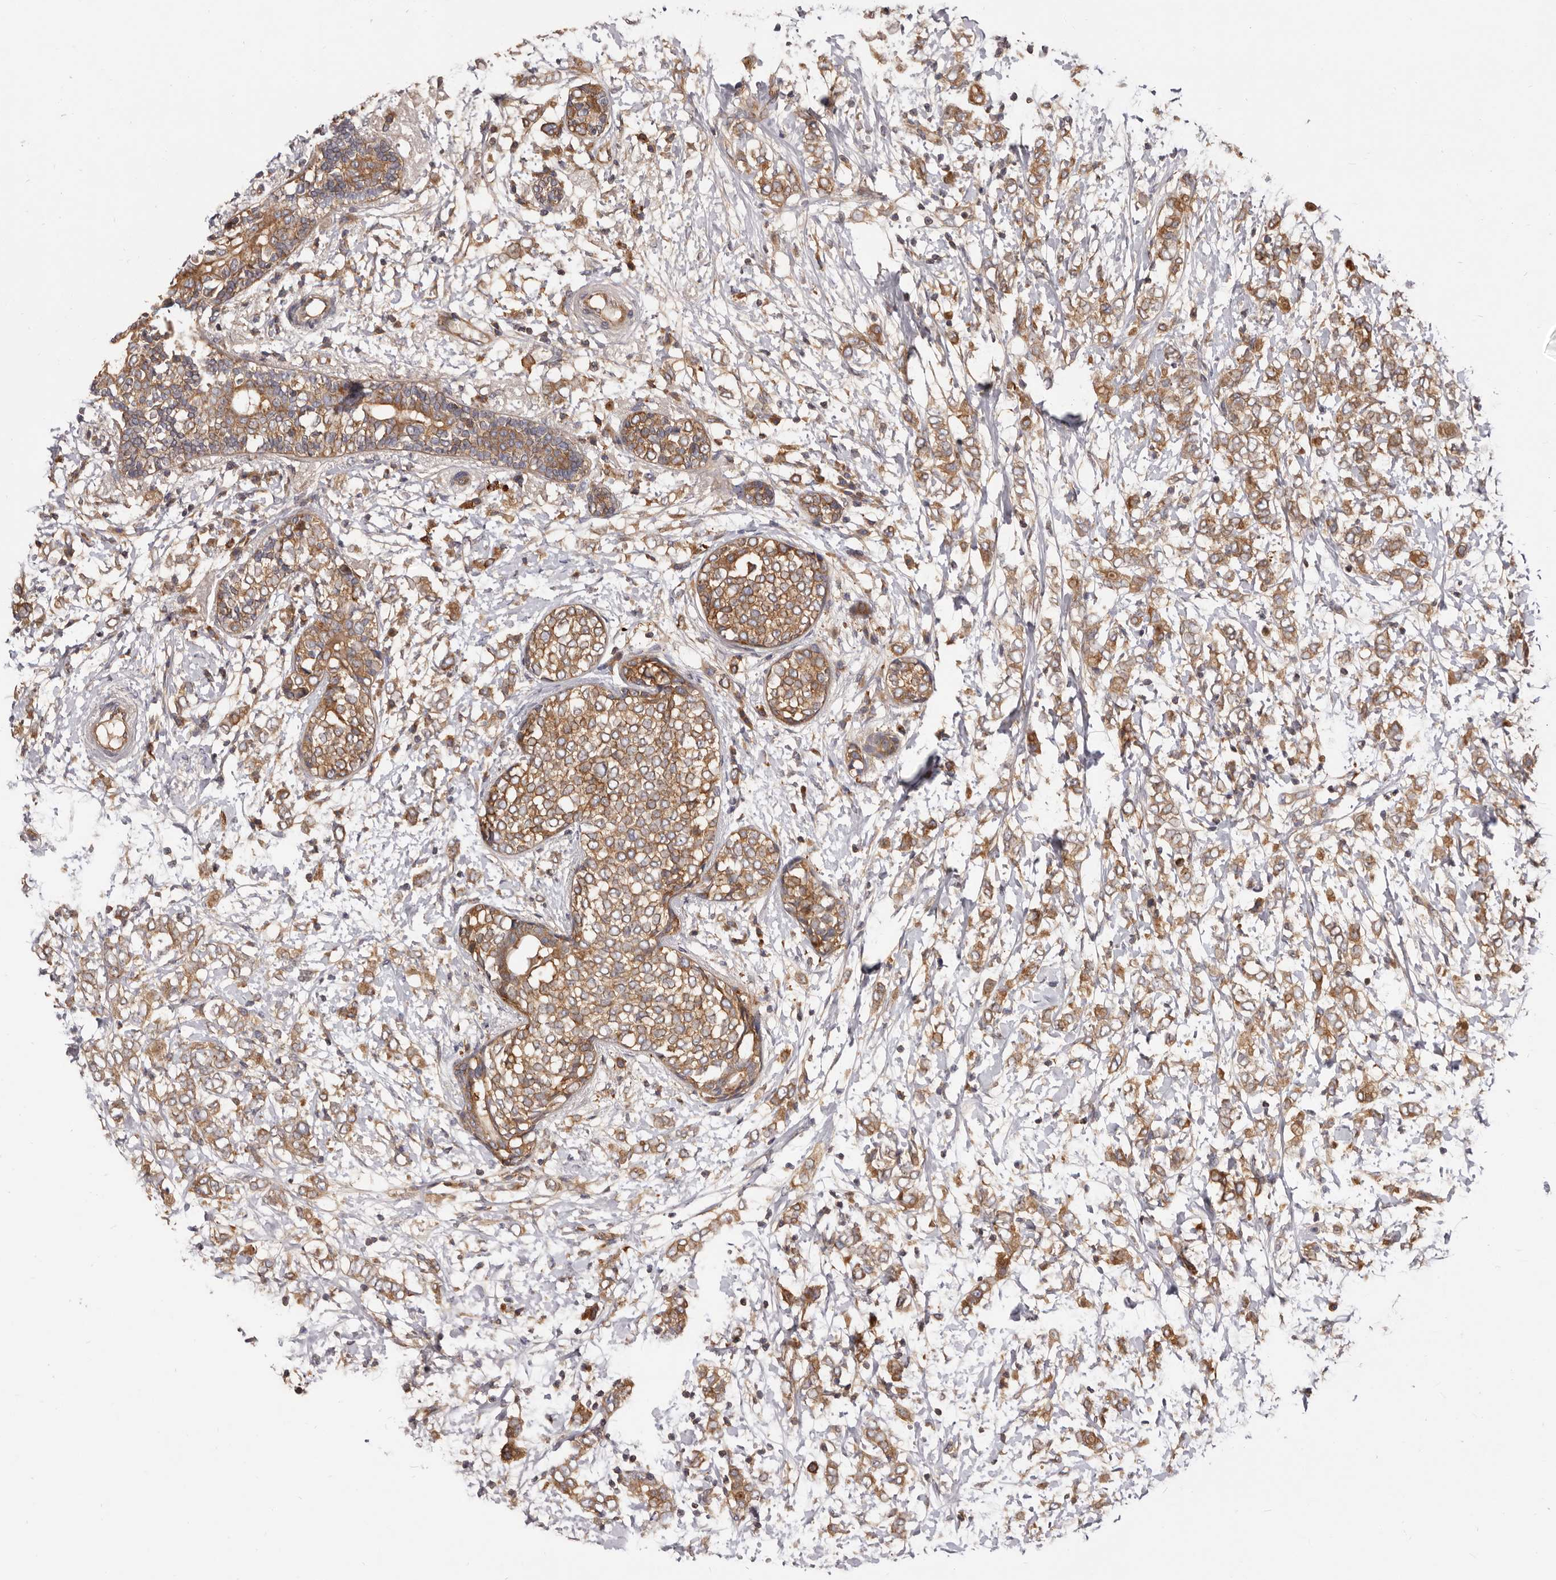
{"staining": {"intensity": "moderate", "quantity": ">75%", "location": "cytoplasmic/membranous"}, "tissue": "breast cancer", "cell_type": "Tumor cells", "image_type": "cancer", "snomed": [{"axis": "morphology", "description": "Normal tissue, NOS"}, {"axis": "morphology", "description": "Lobular carcinoma"}, {"axis": "topography", "description": "Breast"}], "caption": "A brown stain shows moderate cytoplasmic/membranous expression of a protein in breast cancer tumor cells.", "gene": "ADAMTS20", "patient": {"sex": "female", "age": 47}}